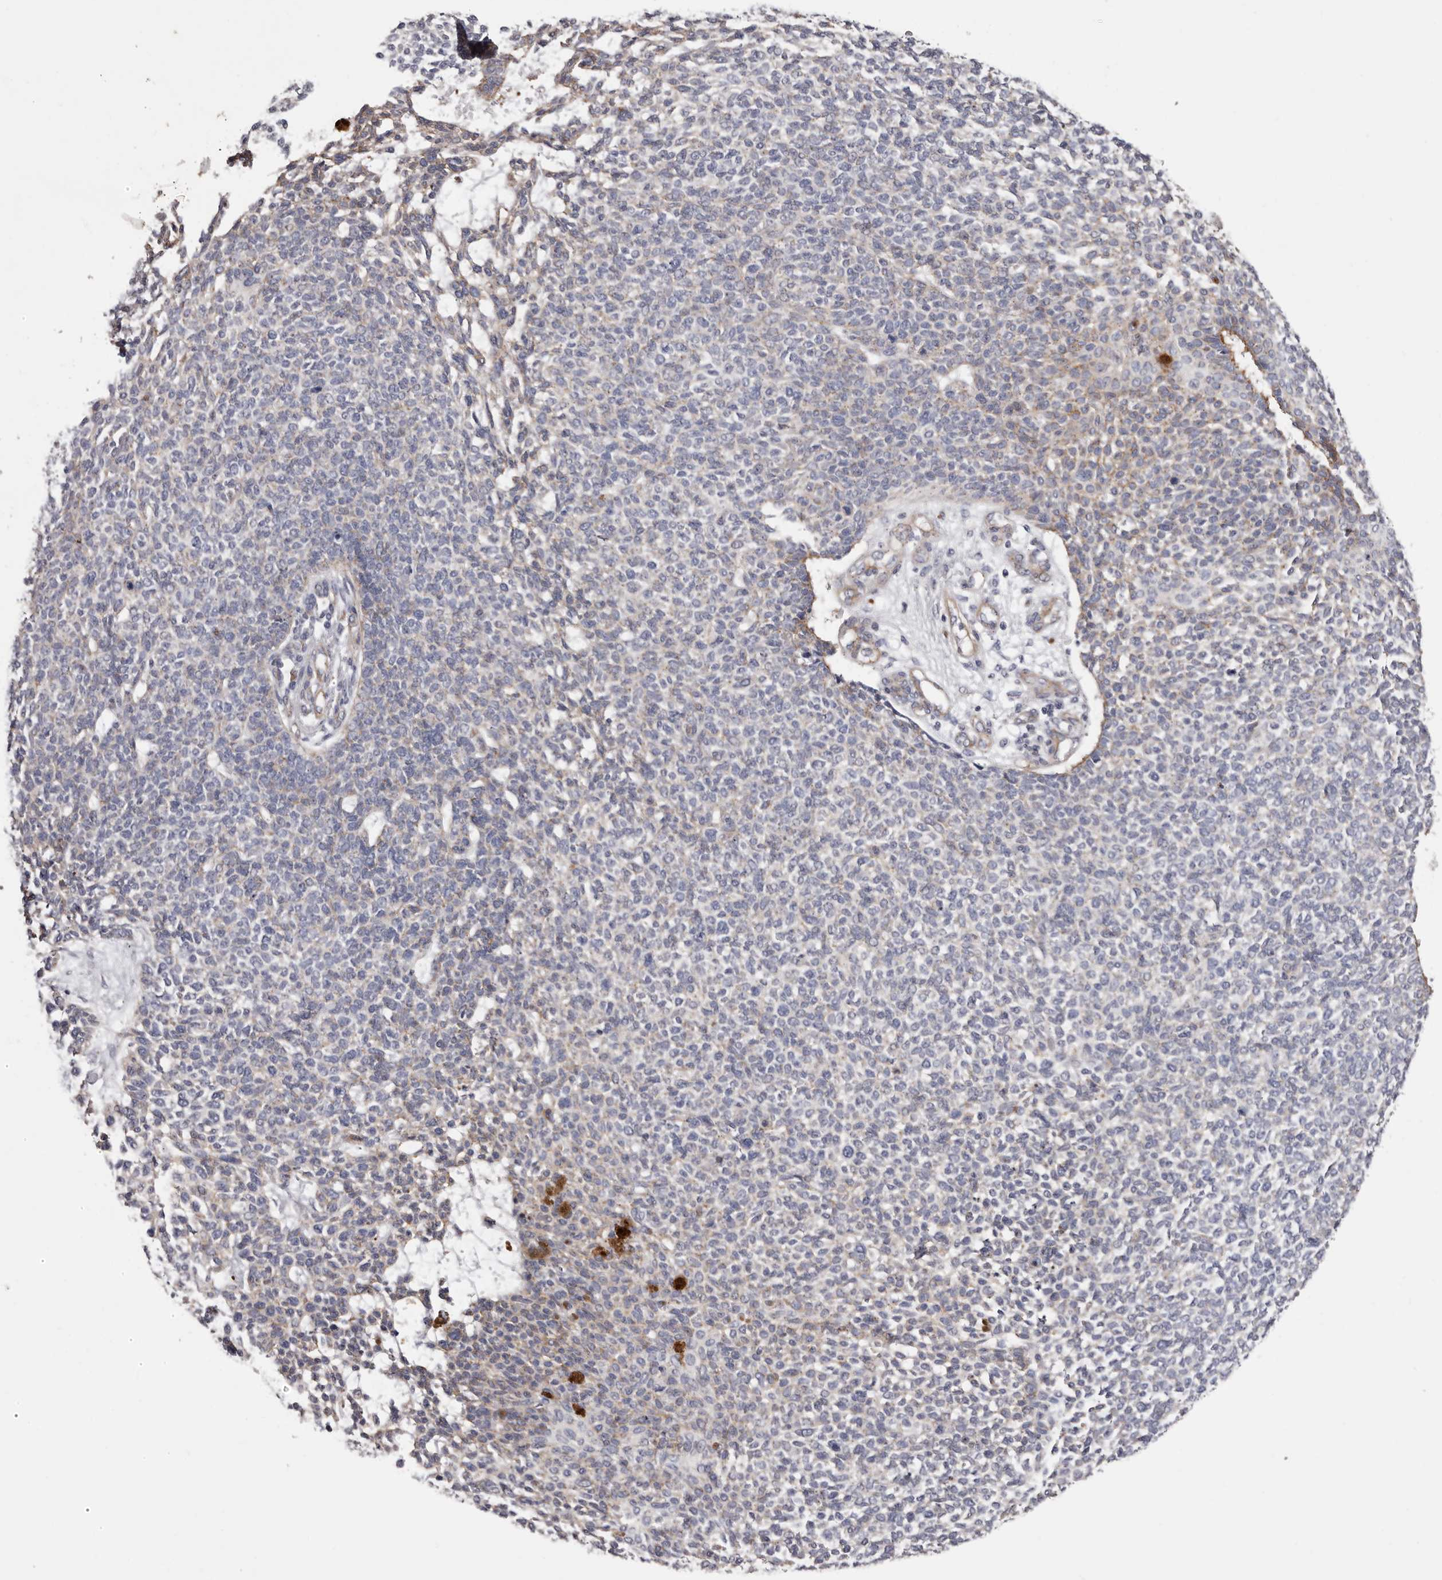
{"staining": {"intensity": "moderate", "quantity": "<25%", "location": "cytoplasmic/membranous"}, "tissue": "skin cancer", "cell_type": "Tumor cells", "image_type": "cancer", "snomed": [{"axis": "morphology", "description": "Basal cell carcinoma"}, {"axis": "topography", "description": "Skin"}], "caption": "Skin cancer (basal cell carcinoma) stained for a protein (brown) demonstrates moderate cytoplasmic/membranous positive staining in about <25% of tumor cells.", "gene": "PEG10", "patient": {"sex": "female", "age": 84}}